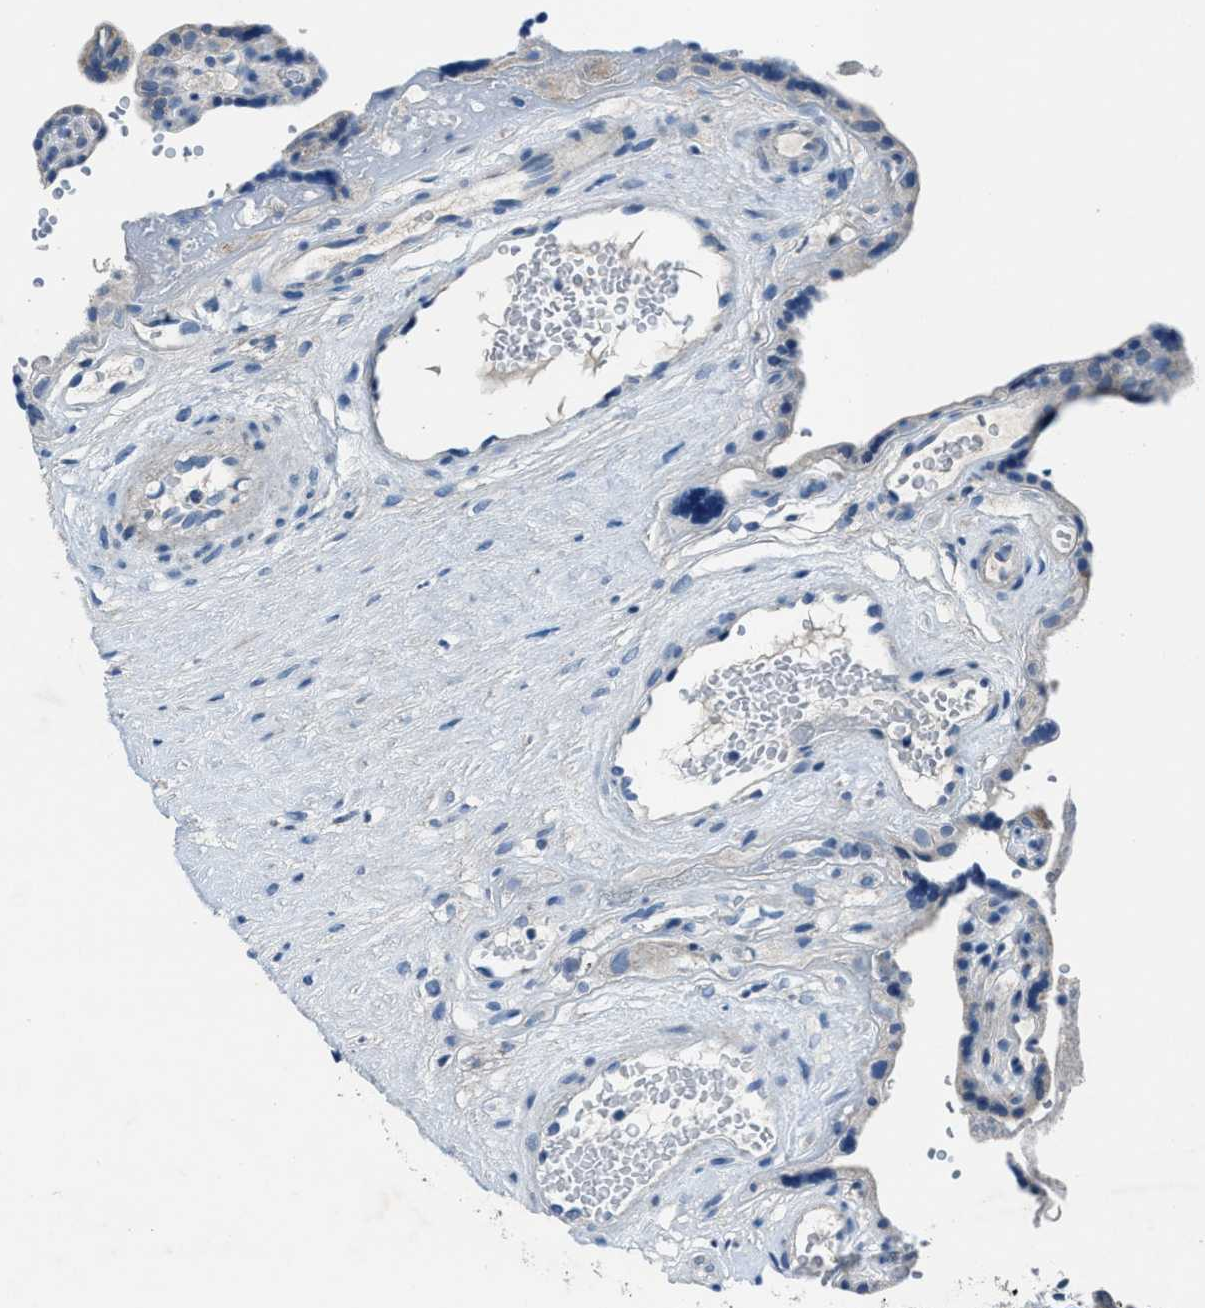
{"staining": {"intensity": "weak", "quantity": ">75%", "location": "cytoplasmic/membranous"}, "tissue": "placenta", "cell_type": "Decidual cells", "image_type": "normal", "snomed": [{"axis": "morphology", "description": "Normal tissue, NOS"}, {"axis": "topography", "description": "Placenta"}], "caption": "Immunohistochemical staining of normal human placenta reveals low levels of weak cytoplasmic/membranous expression in about >75% of decidual cells.", "gene": "ADAM2", "patient": {"sex": "female", "age": 30}}